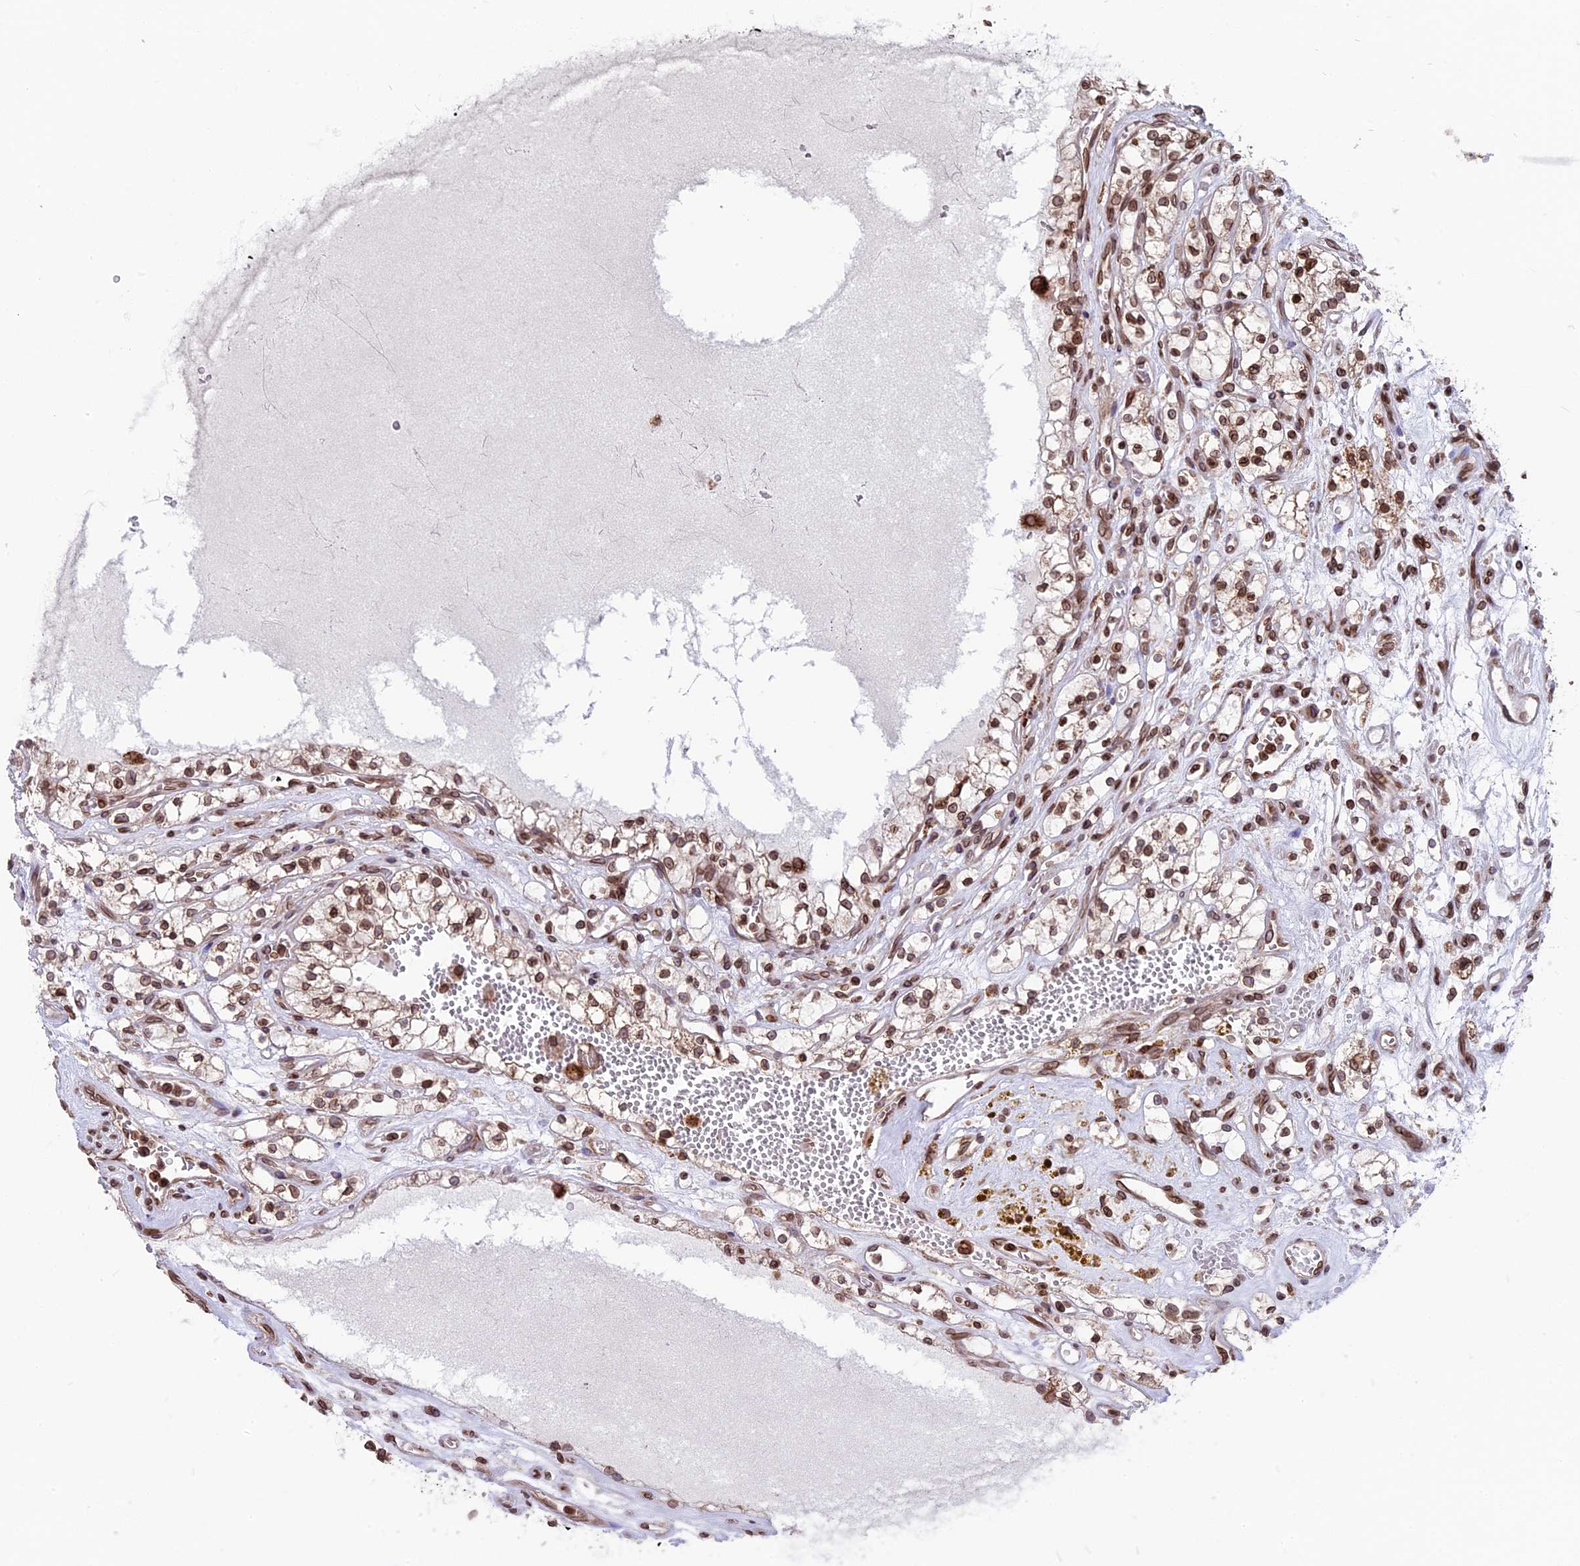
{"staining": {"intensity": "moderate", "quantity": ">75%", "location": "cytoplasmic/membranous,nuclear"}, "tissue": "renal cancer", "cell_type": "Tumor cells", "image_type": "cancer", "snomed": [{"axis": "morphology", "description": "Adenocarcinoma, NOS"}, {"axis": "topography", "description": "Kidney"}], "caption": "An immunohistochemistry photomicrograph of neoplastic tissue is shown. Protein staining in brown shows moderate cytoplasmic/membranous and nuclear positivity in adenocarcinoma (renal) within tumor cells.", "gene": "PTCHD4", "patient": {"sex": "female", "age": 69}}